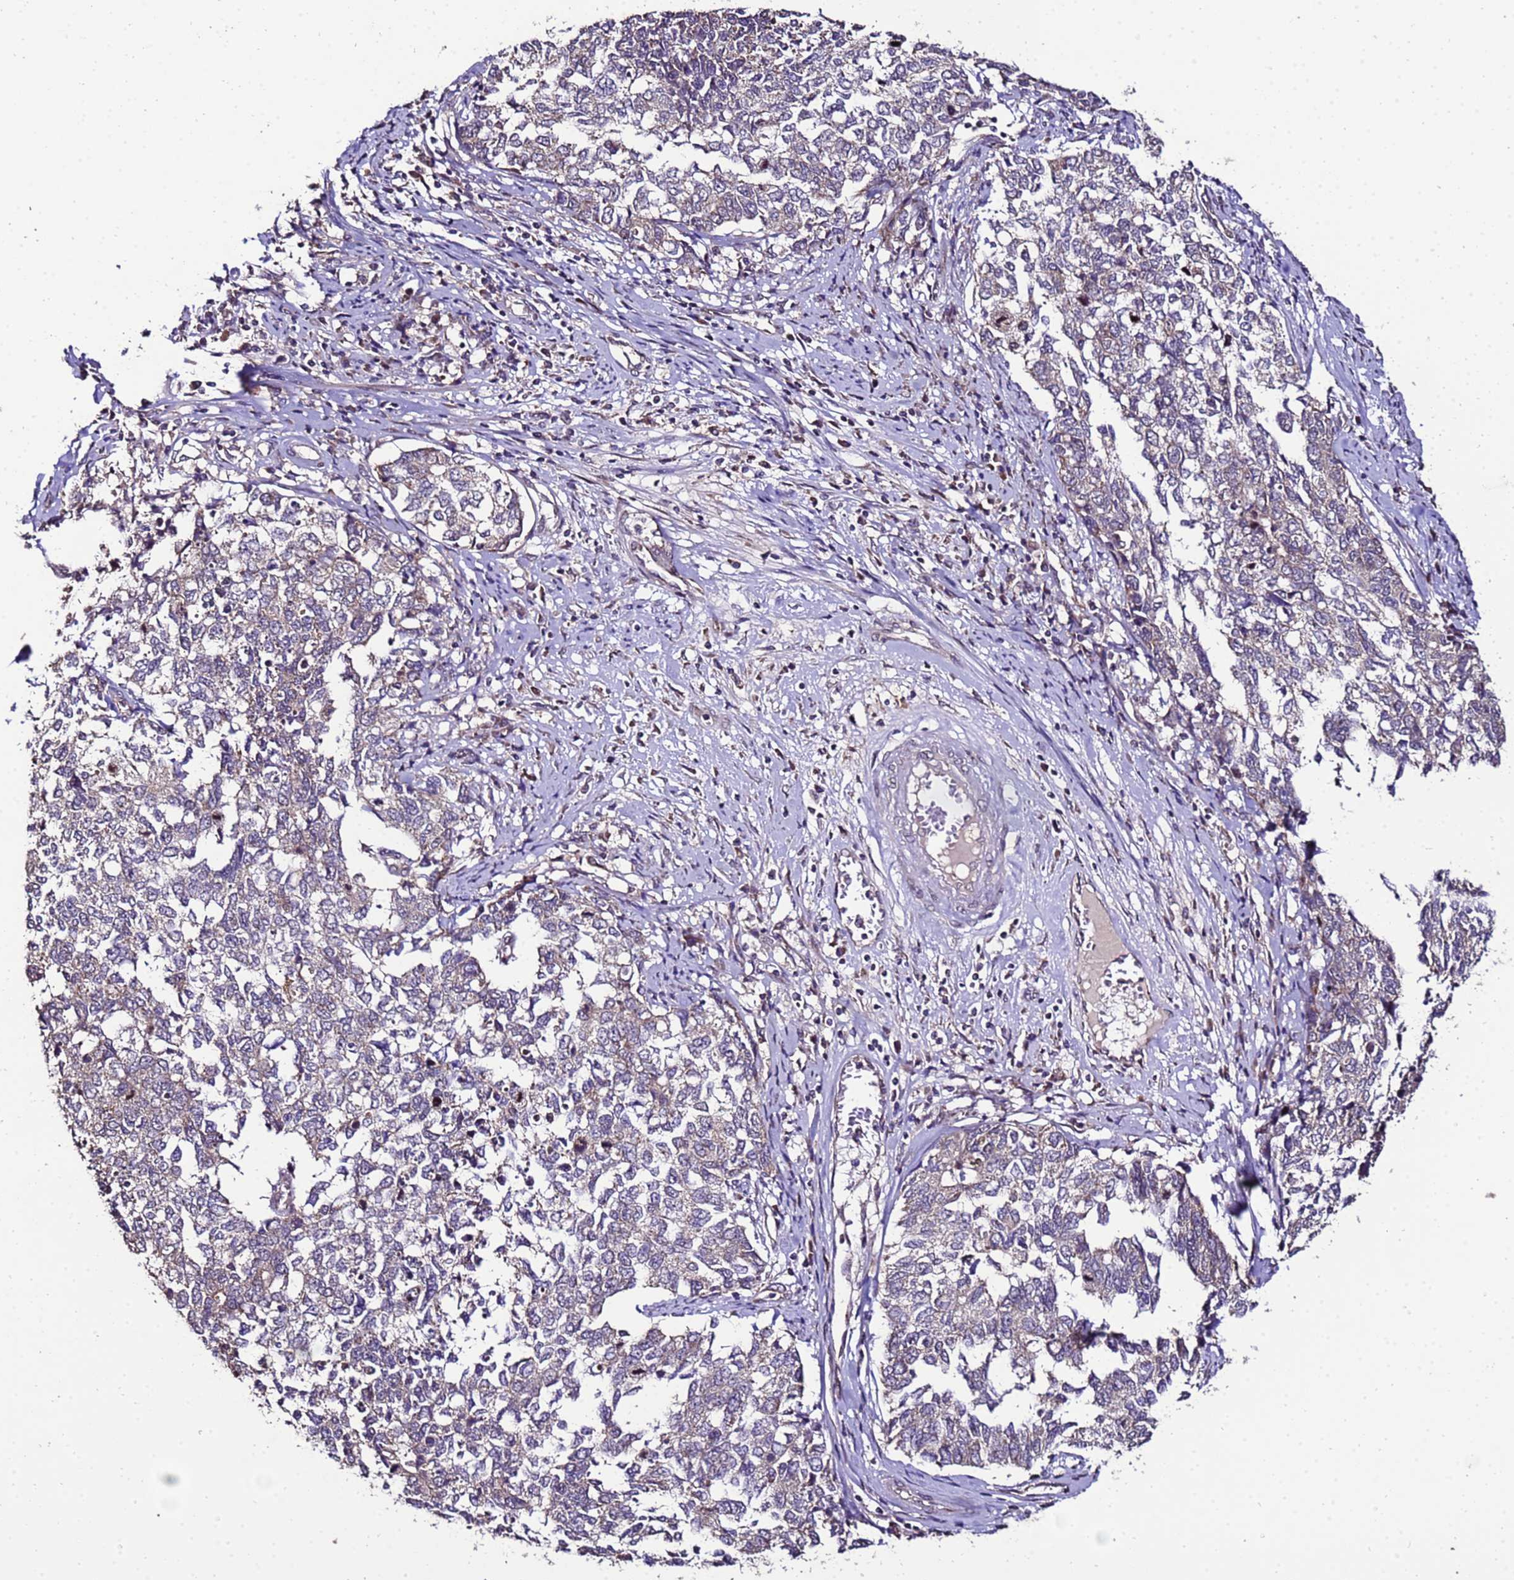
{"staining": {"intensity": "weak", "quantity": "25%-75%", "location": "cytoplasmic/membranous"}, "tissue": "cervical cancer", "cell_type": "Tumor cells", "image_type": "cancer", "snomed": [{"axis": "morphology", "description": "Squamous cell carcinoma, NOS"}, {"axis": "topography", "description": "Cervix"}], "caption": "A low amount of weak cytoplasmic/membranous positivity is identified in about 25%-75% of tumor cells in cervical cancer tissue.", "gene": "ZNF329", "patient": {"sex": "female", "age": 63}}